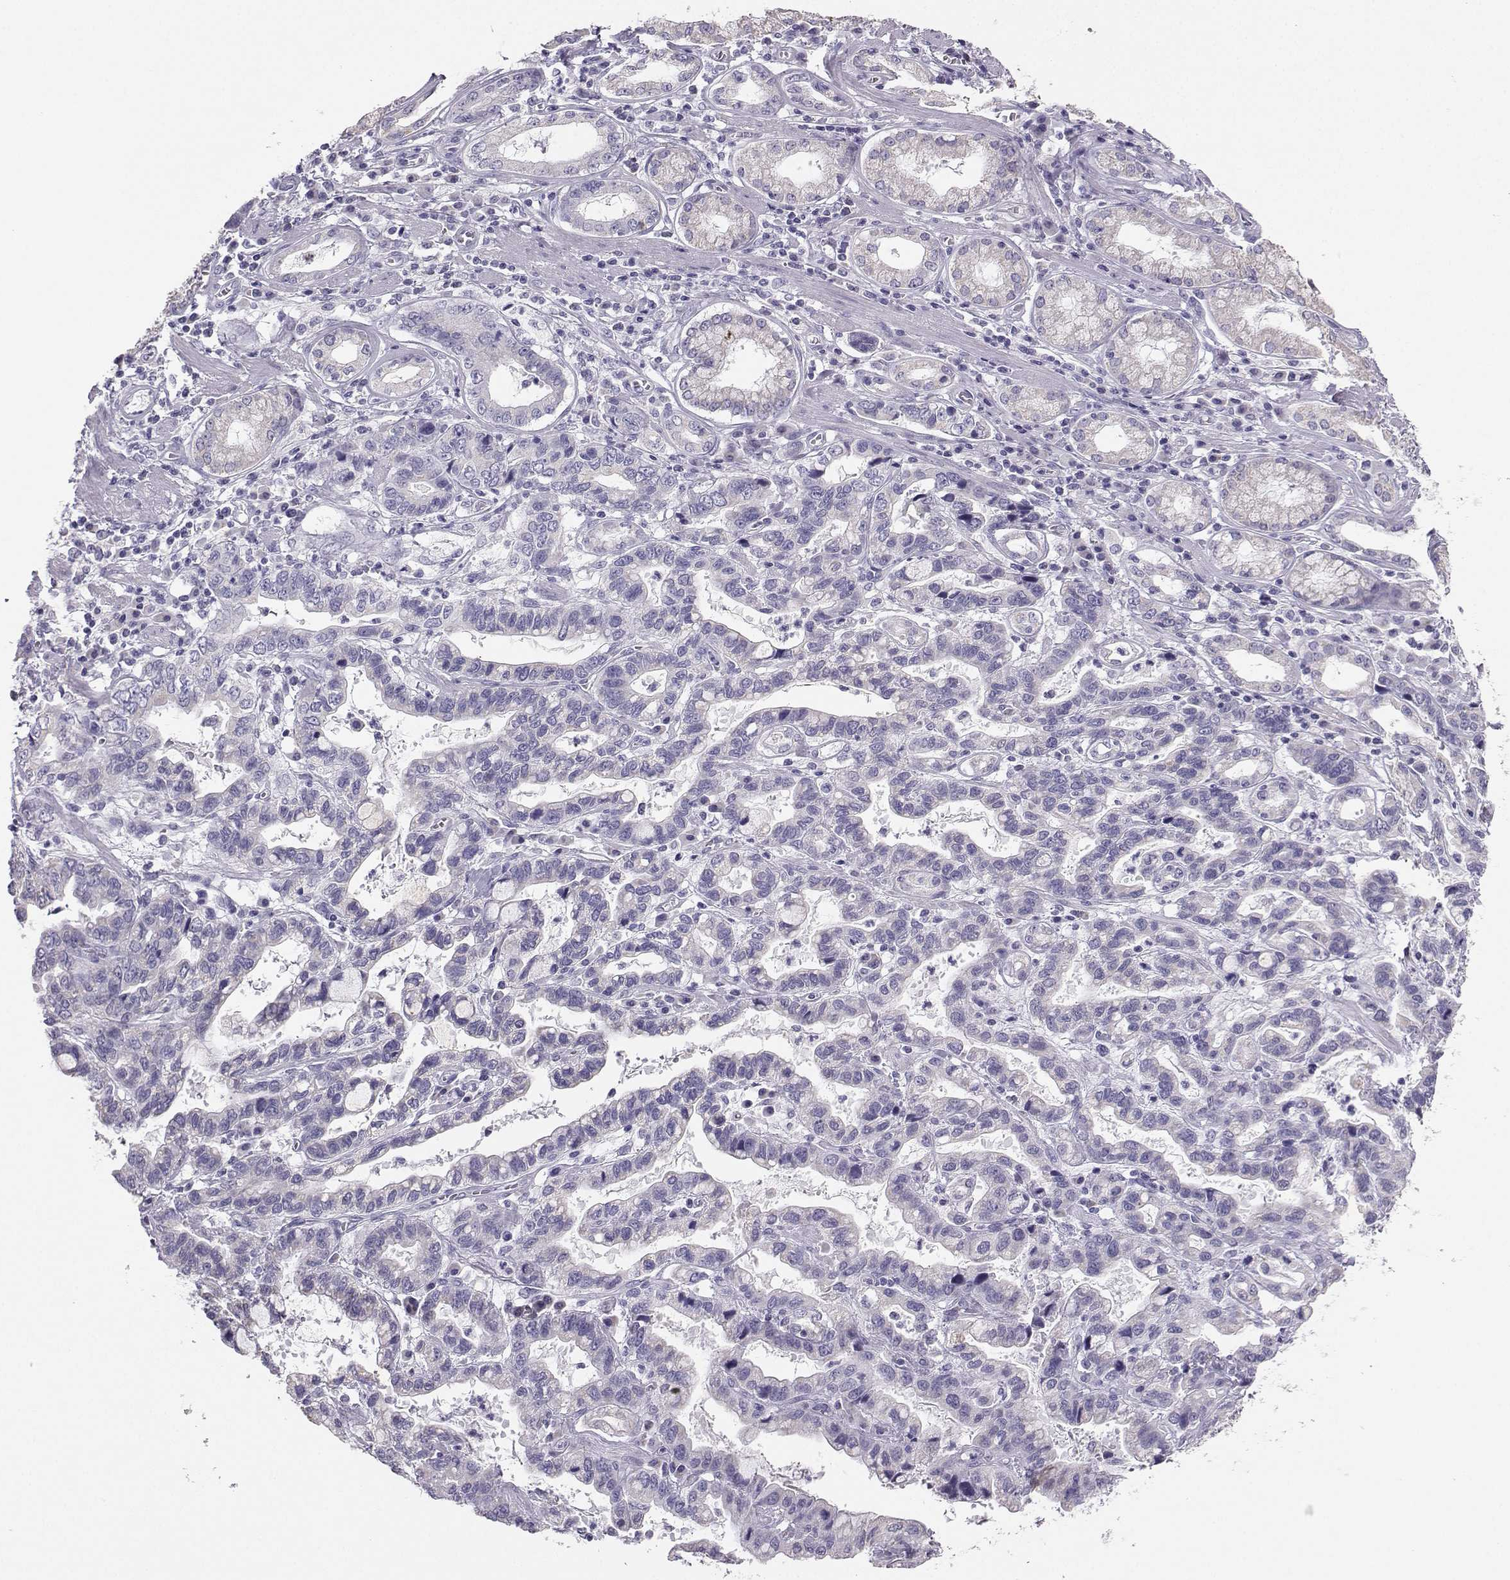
{"staining": {"intensity": "negative", "quantity": "none", "location": "none"}, "tissue": "stomach cancer", "cell_type": "Tumor cells", "image_type": "cancer", "snomed": [{"axis": "morphology", "description": "Adenocarcinoma, NOS"}, {"axis": "topography", "description": "Stomach, lower"}], "caption": "The immunohistochemistry image has no significant expression in tumor cells of stomach cancer (adenocarcinoma) tissue.", "gene": "AVP", "patient": {"sex": "female", "age": 76}}